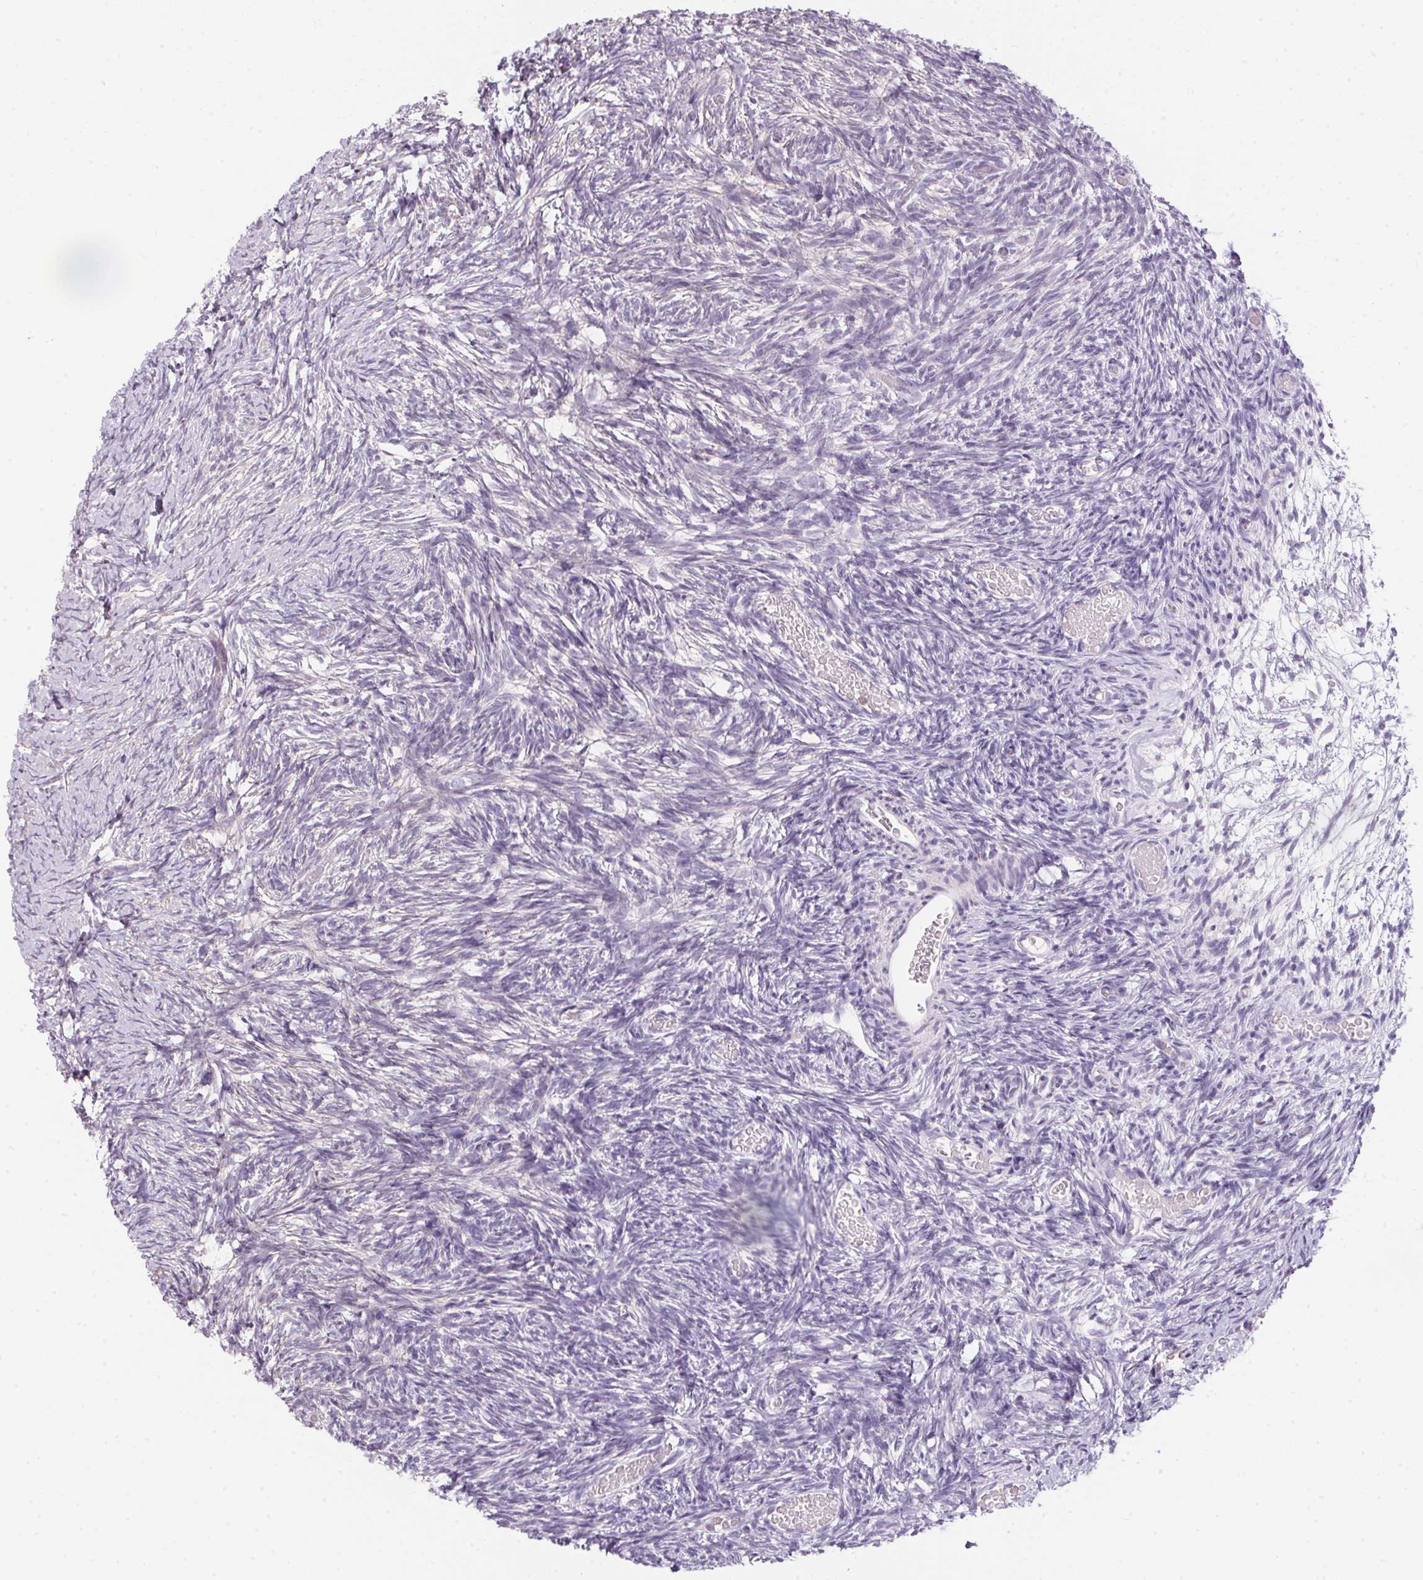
{"staining": {"intensity": "negative", "quantity": "none", "location": "none"}, "tissue": "ovary", "cell_type": "Ovarian stroma cells", "image_type": "normal", "snomed": [{"axis": "morphology", "description": "Normal tissue, NOS"}, {"axis": "topography", "description": "Ovary"}], "caption": "An immunohistochemistry histopathology image of normal ovary is shown. There is no staining in ovarian stroma cells of ovary.", "gene": "ECPAS", "patient": {"sex": "female", "age": 39}}